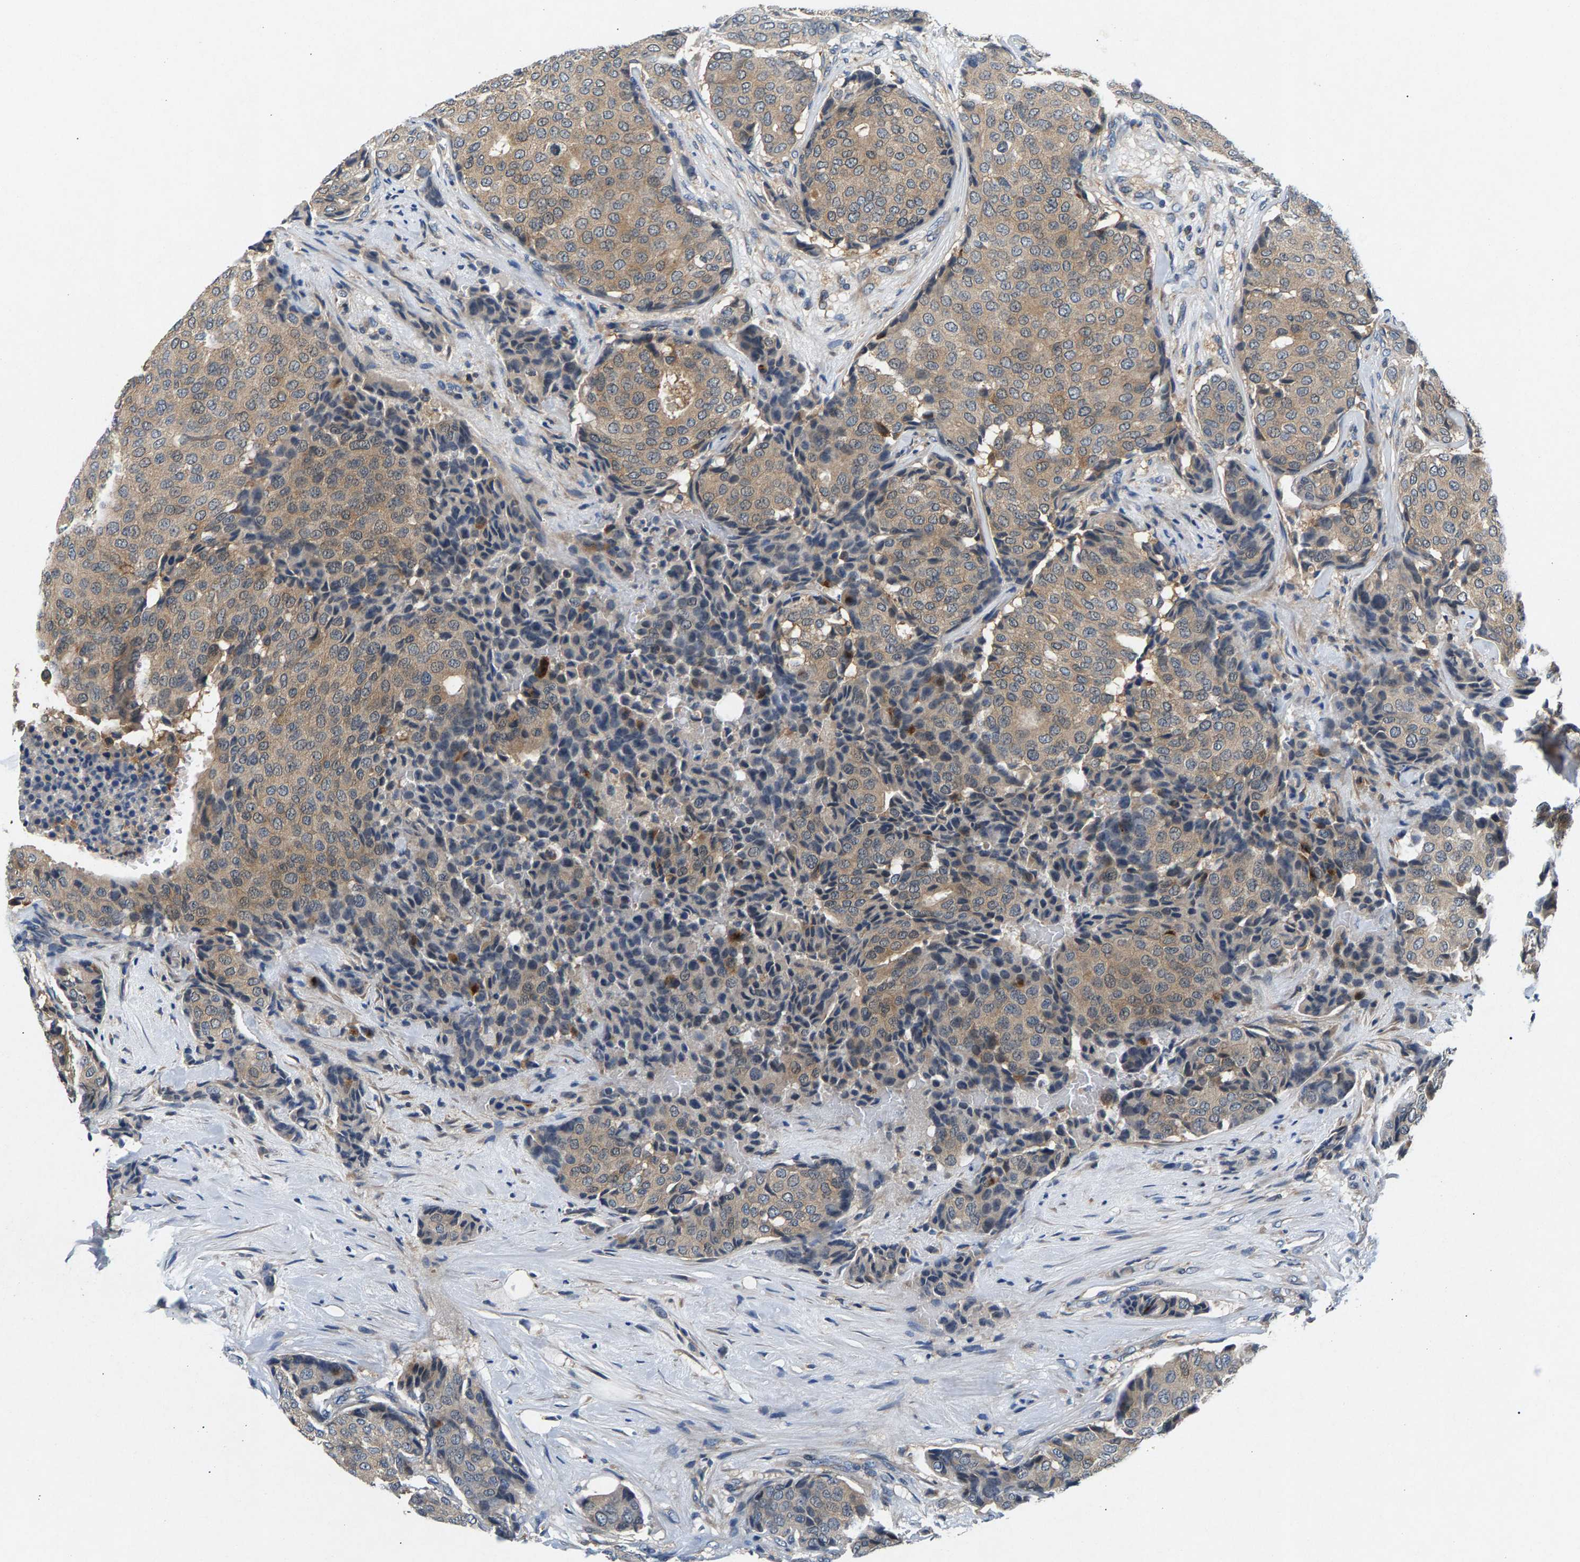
{"staining": {"intensity": "weak", "quantity": ">75%", "location": "cytoplasmic/membranous"}, "tissue": "breast cancer", "cell_type": "Tumor cells", "image_type": "cancer", "snomed": [{"axis": "morphology", "description": "Duct carcinoma"}, {"axis": "topography", "description": "Breast"}], "caption": "IHC (DAB (3,3'-diaminobenzidine)) staining of human breast cancer shows weak cytoplasmic/membranous protein staining in approximately >75% of tumor cells. (Brightfield microscopy of DAB IHC at high magnification).", "gene": "NT5C", "patient": {"sex": "female", "age": 75}}